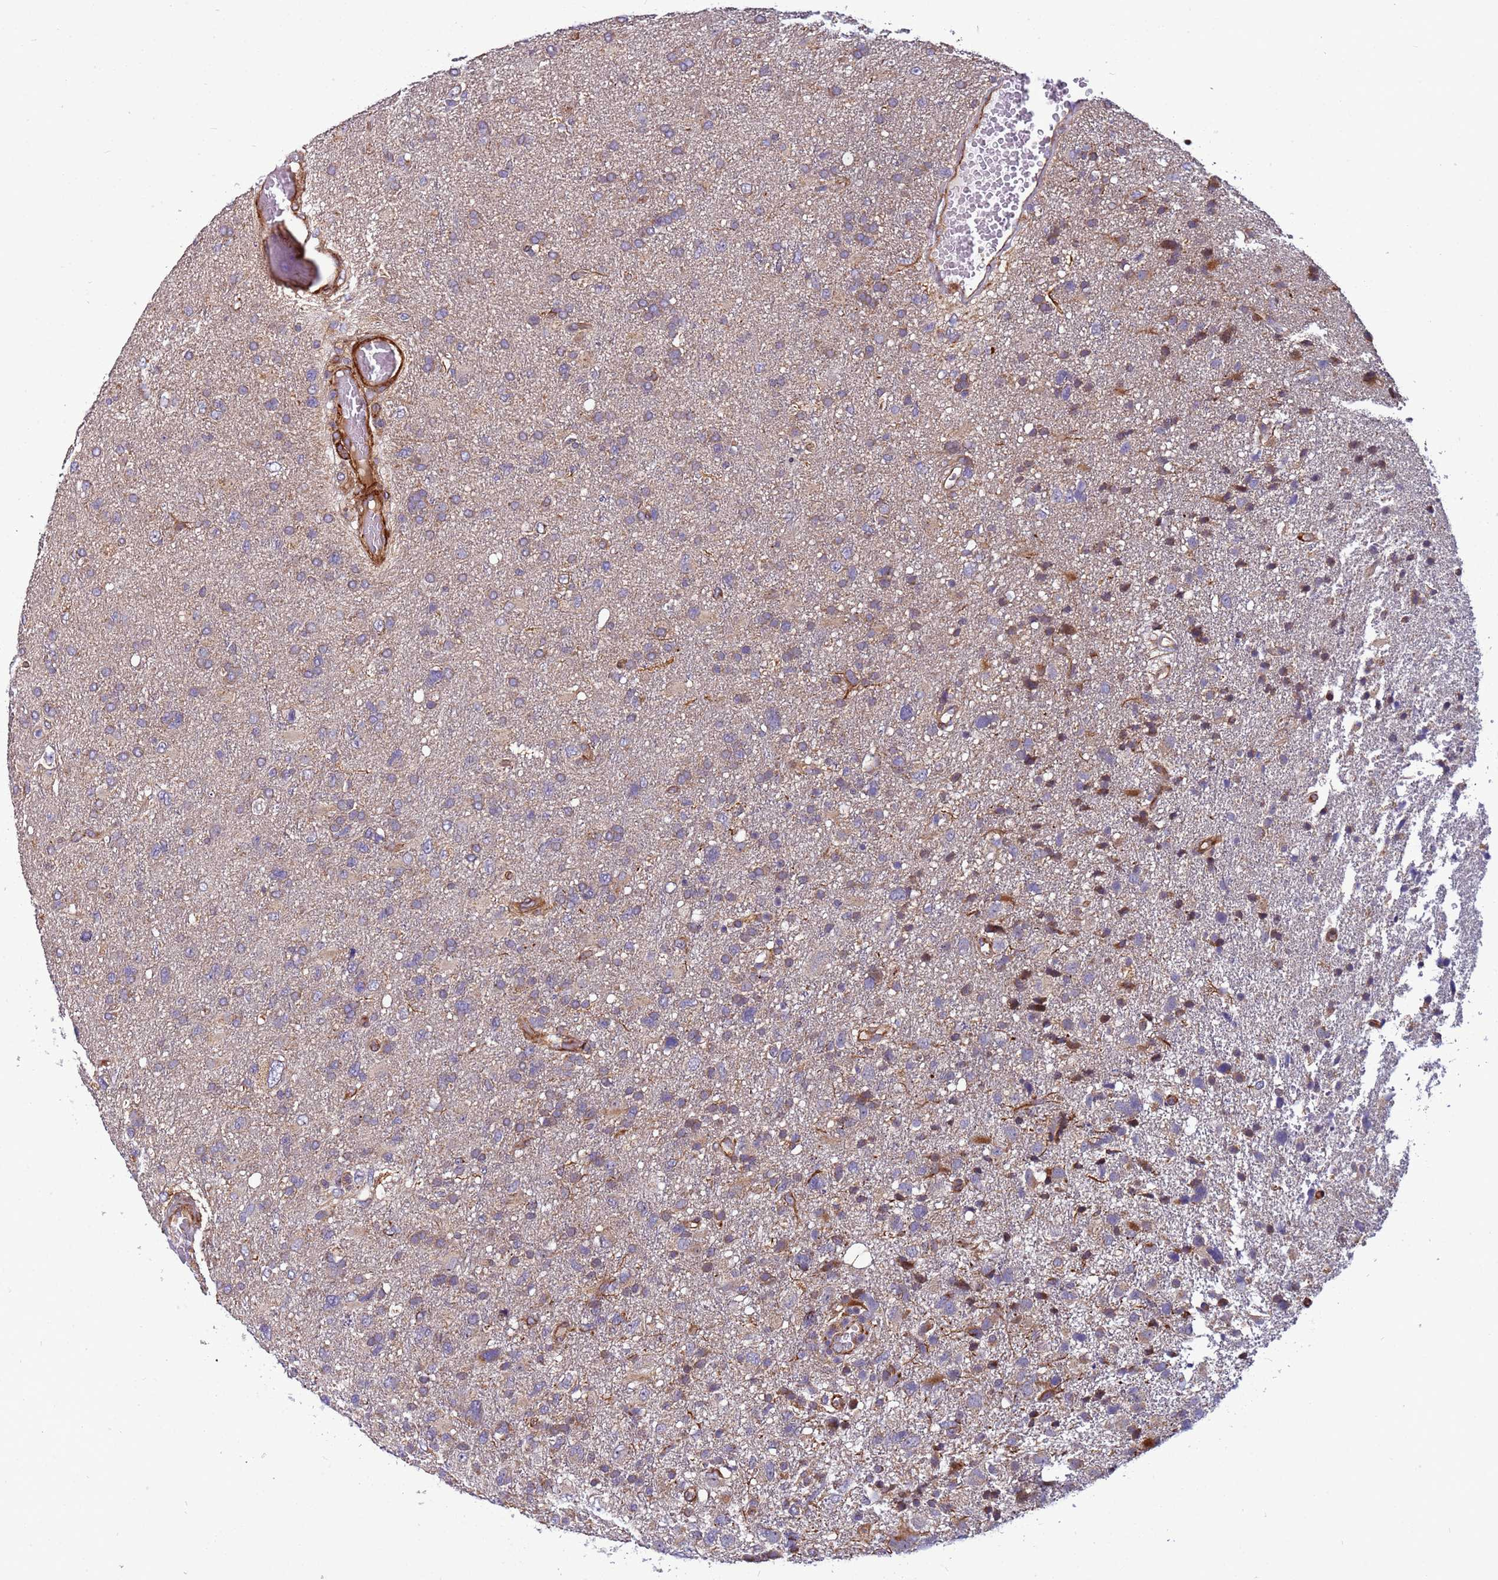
{"staining": {"intensity": "weak", "quantity": "<25%", "location": "cytoplasmic/membranous"}, "tissue": "glioma", "cell_type": "Tumor cells", "image_type": "cancer", "snomed": [{"axis": "morphology", "description": "Glioma, malignant, High grade"}, {"axis": "topography", "description": "Brain"}], "caption": "This histopathology image is of glioma stained with IHC to label a protein in brown with the nuclei are counter-stained blue. There is no positivity in tumor cells.", "gene": "MCRIP1", "patient": {"sex": "male", "age": 61}}